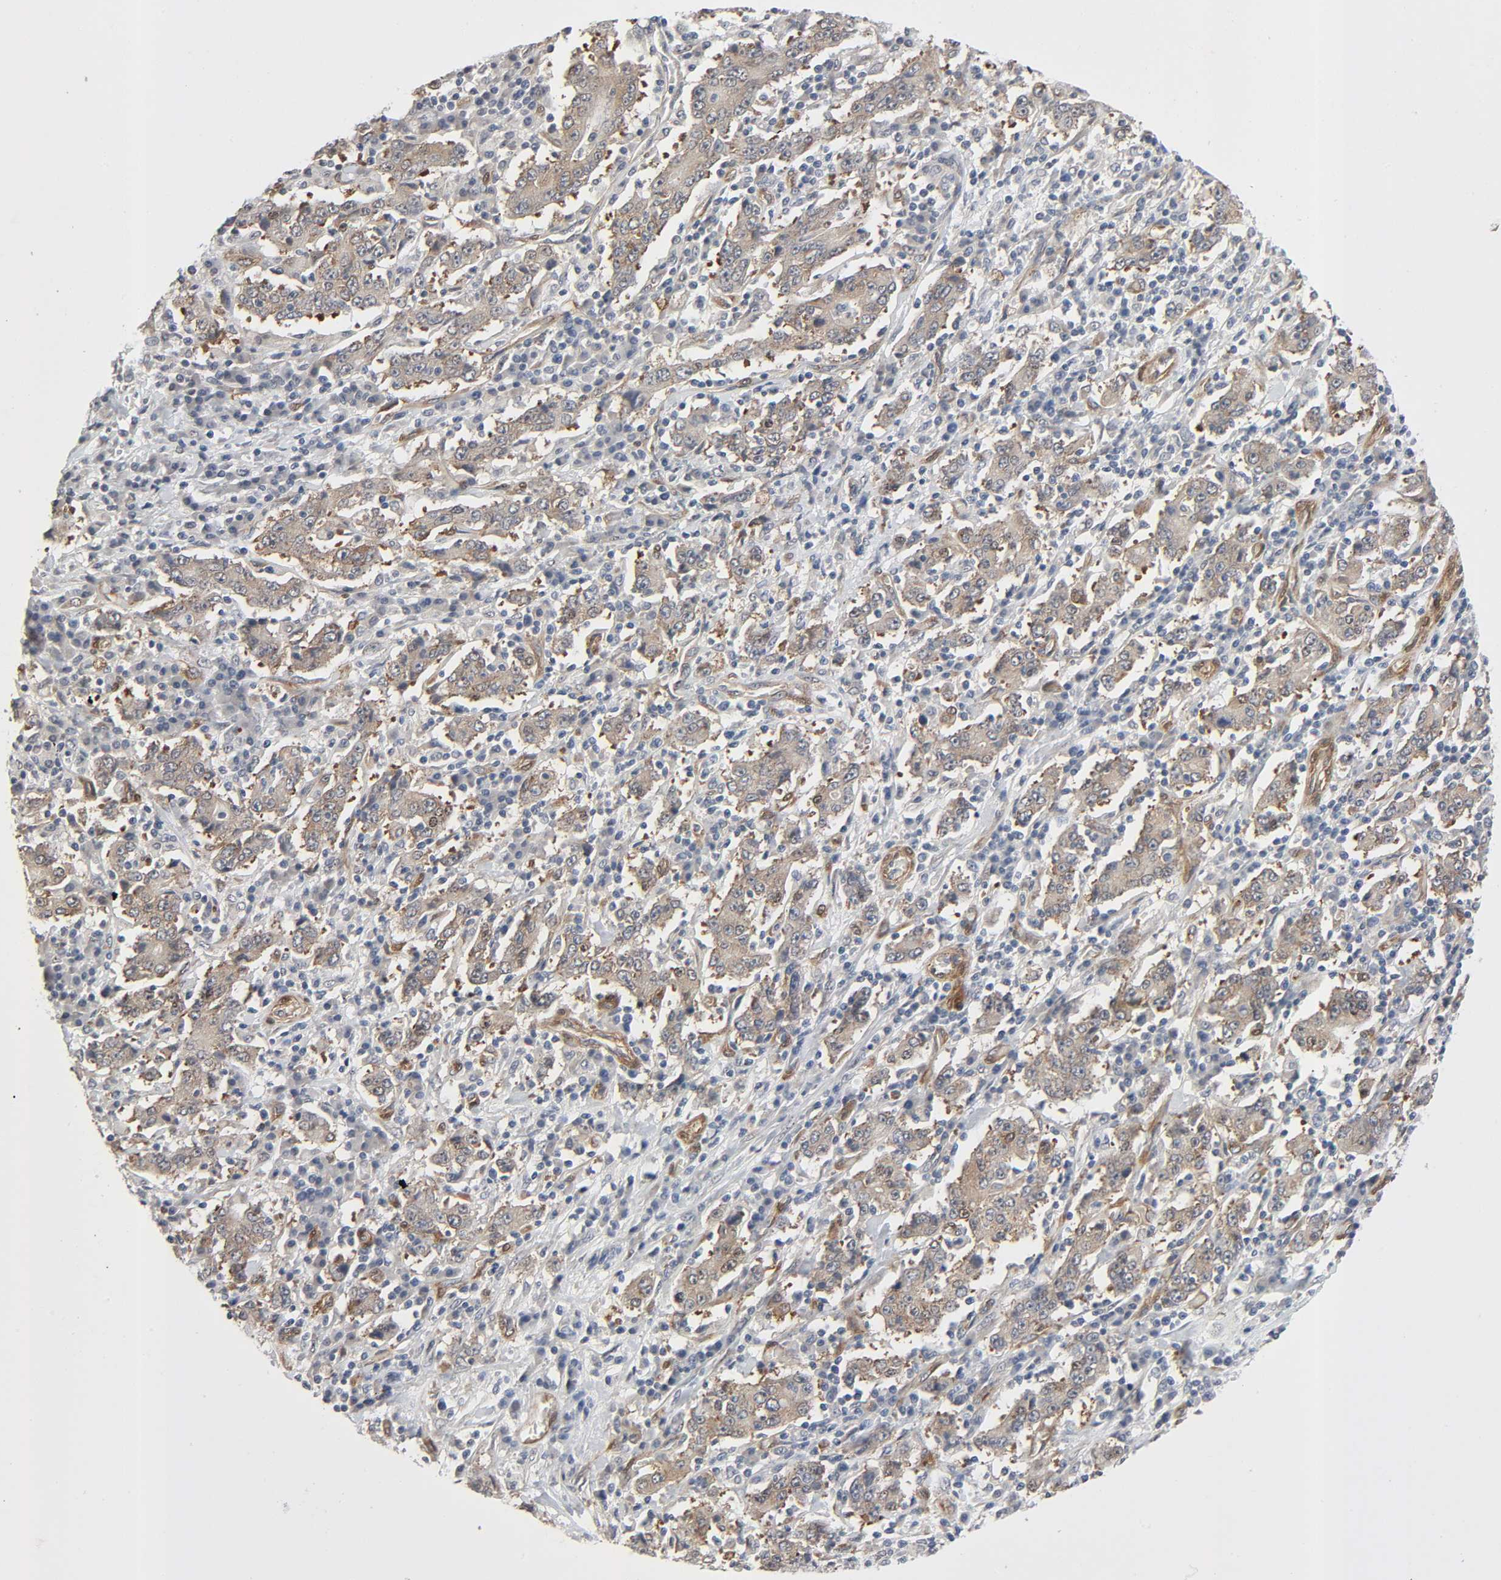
{"staining": {"intensity": "weak", "quantity": ">75%", "location": "cytoplasmic/membranous"}, "tissue": "stomach cancer", "cell_type": "Tumor cells", "image_type": "cancer", "snomed": [{"axis": "morphology", "description": "Normal tissue, NOS"}, {"axis": "morphology", "description": "Adenocarcinoma, NOS"}, {"axis": "topography", "description": "Stomach, upper"}, {"axis": "topography", "description": "Stomach"}], "caption": "Stomach cancer stained for a protein (brown) displays weak cytoplasmic/membranous positive expression in approximately >75% of tumor cells.", "gene": "PTK2", "patient": {"sex": "male", "age": 59}}